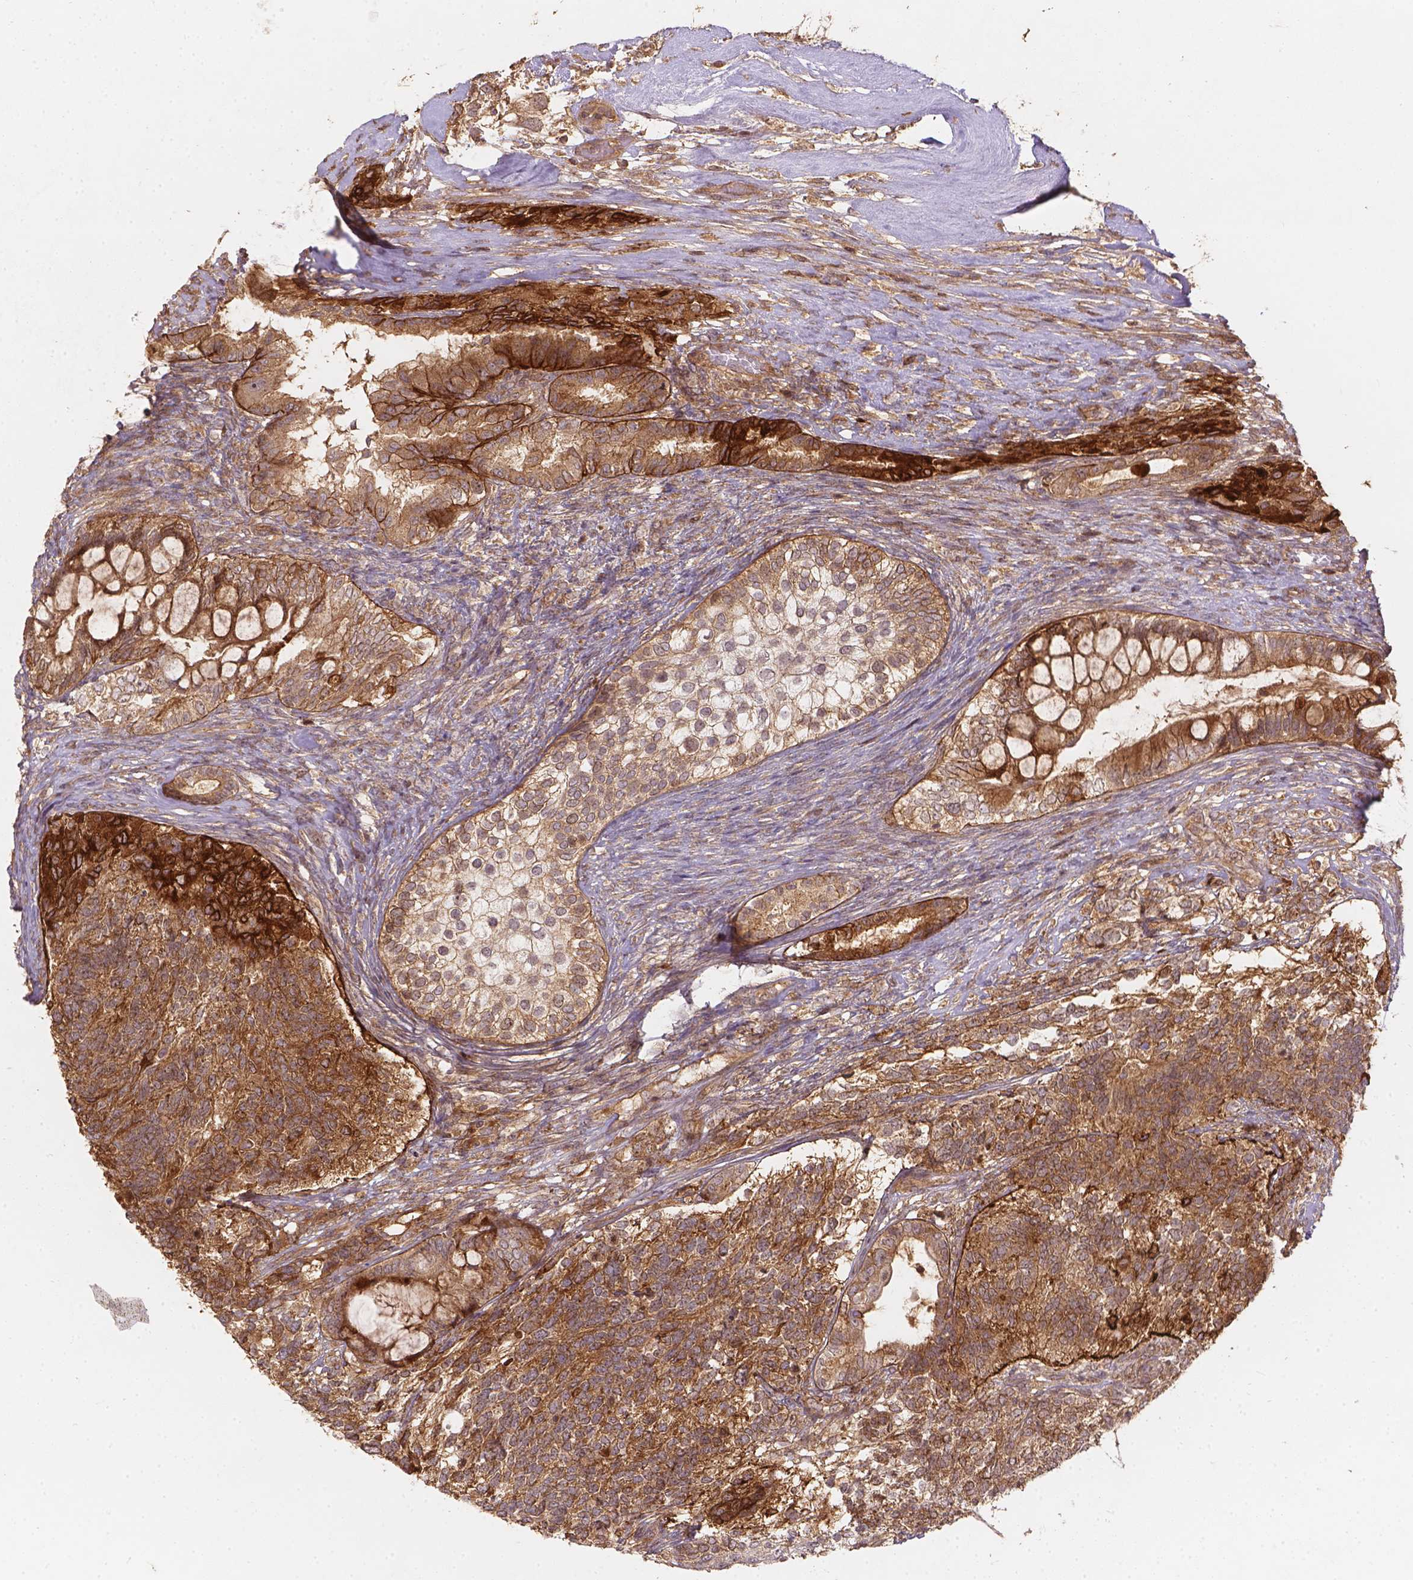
{"staining": {"intensity": "strong", "quantity": ">75%", "location": "cytoplasmic/membranous"}, "tissue": "testis cancer", "cell_type": "Tumor cells", "image_type": "cancer", "snomed": [{"axis": "morphology", "description": "Seminoma, NOS"}, {"axis": "morphology", "description": "Carcinoma, Embryonal, NOS"}, {"axis": "topography", "description": "Testis"}], "caption": "Protein staining by immunohistochemistry (IHC) exhibits strong cytoplasmic/membranous expression in about >75% of tumor cells in testis embryonal carcinoma.", "gene": "XPR1", "patient": {"sex": "male", "age": 41}}